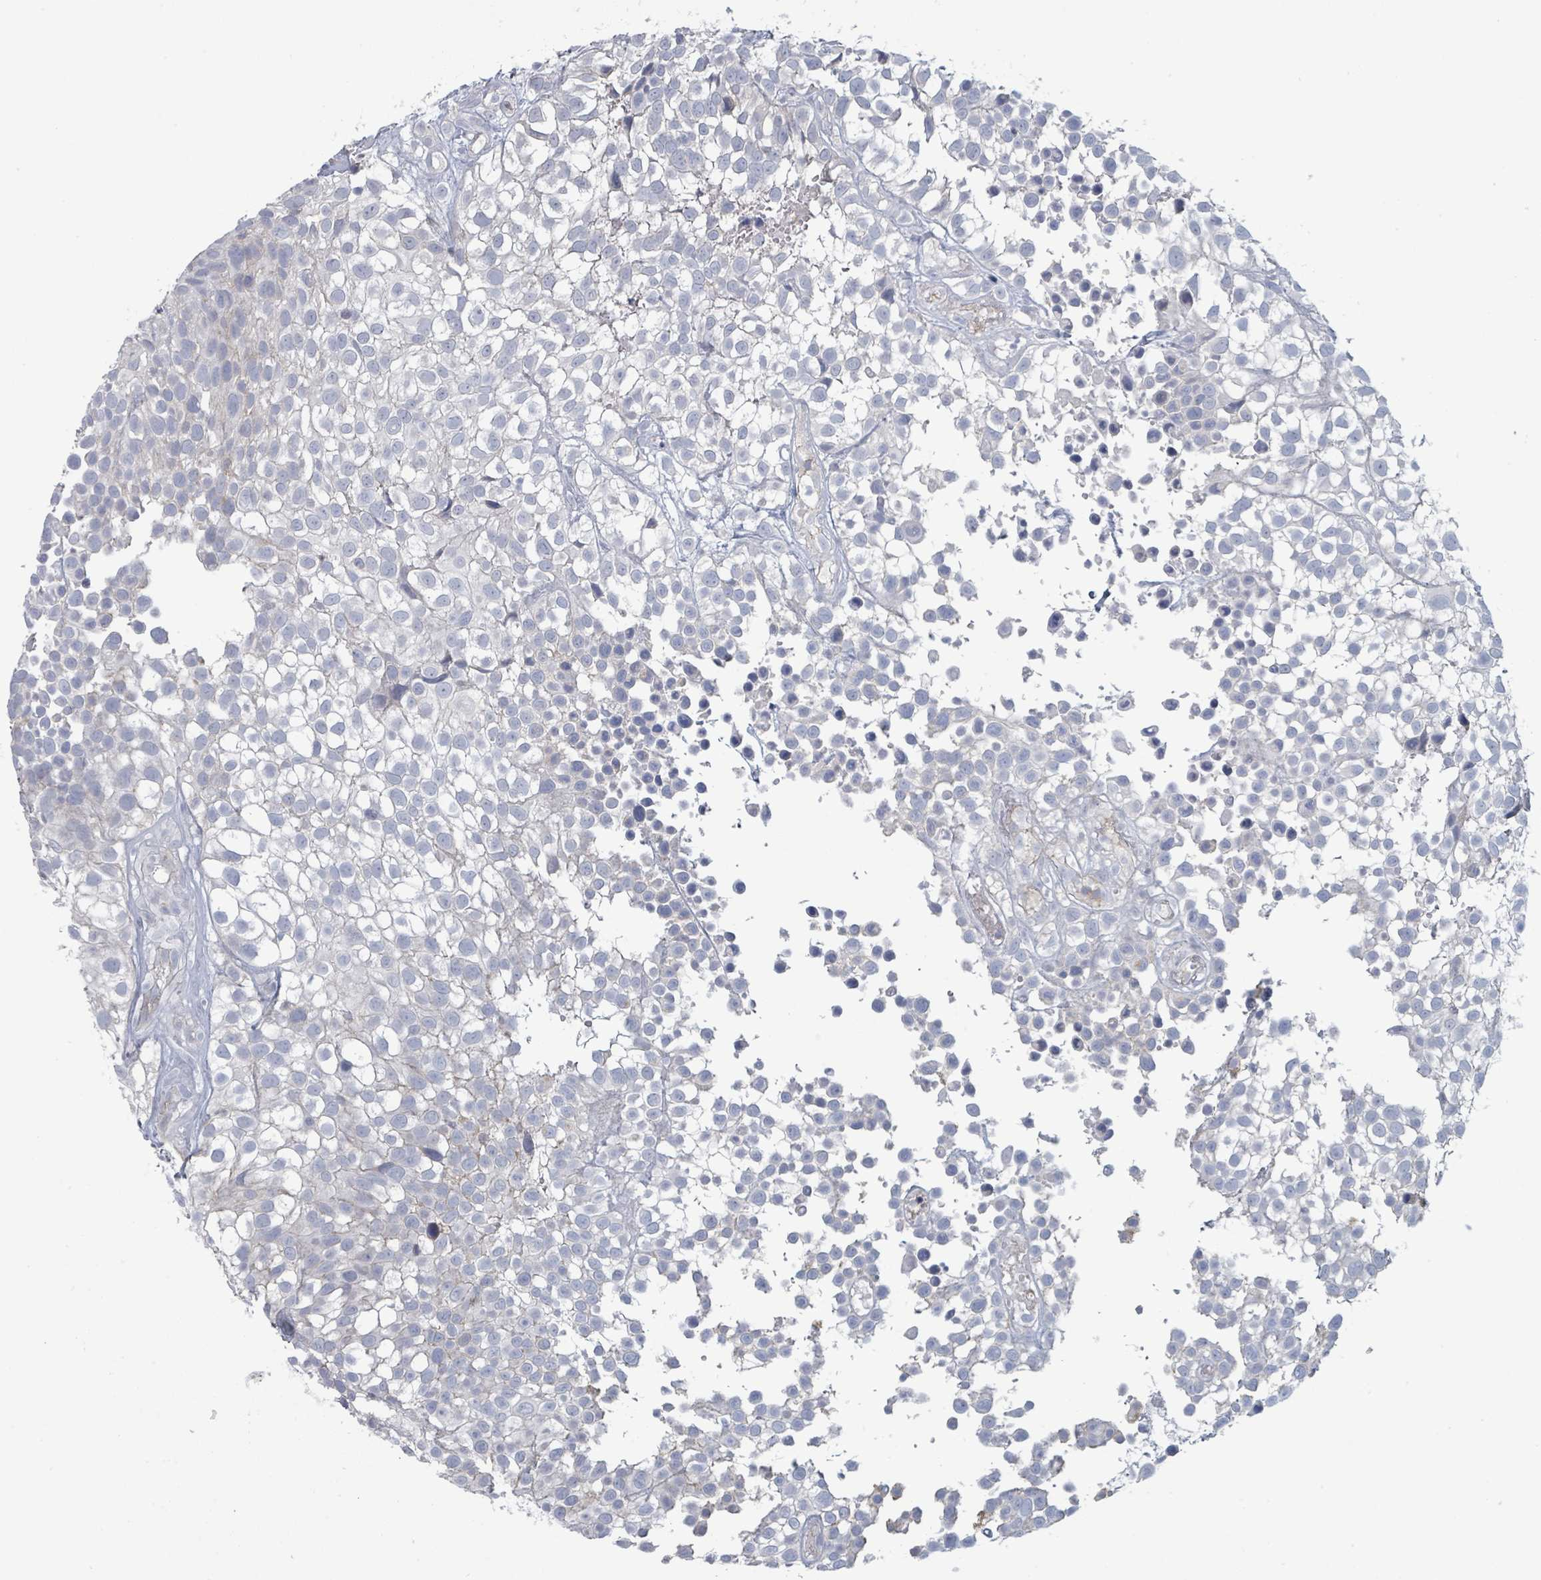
{"staining": {"intensity": "negative", "quantity": "none", "location": "none"}, "tissue": "urothelial cancer", "cell_type": "Tumor cells", "image_type": "cancer", "snomed": [{"axis": "morphology", "description": "Urothelial carcinoma, High grade"}, {"axis": "topography", "description": "Urinary bladder"}], "caption": "Immunohistochemistry image of human high-grade urothelial carcinoma stained for a protein (brown), which exhibits no expression in tumor cells.", "gene": "TNFRSF14", "patient": {"sex": "male", "age": 56}}